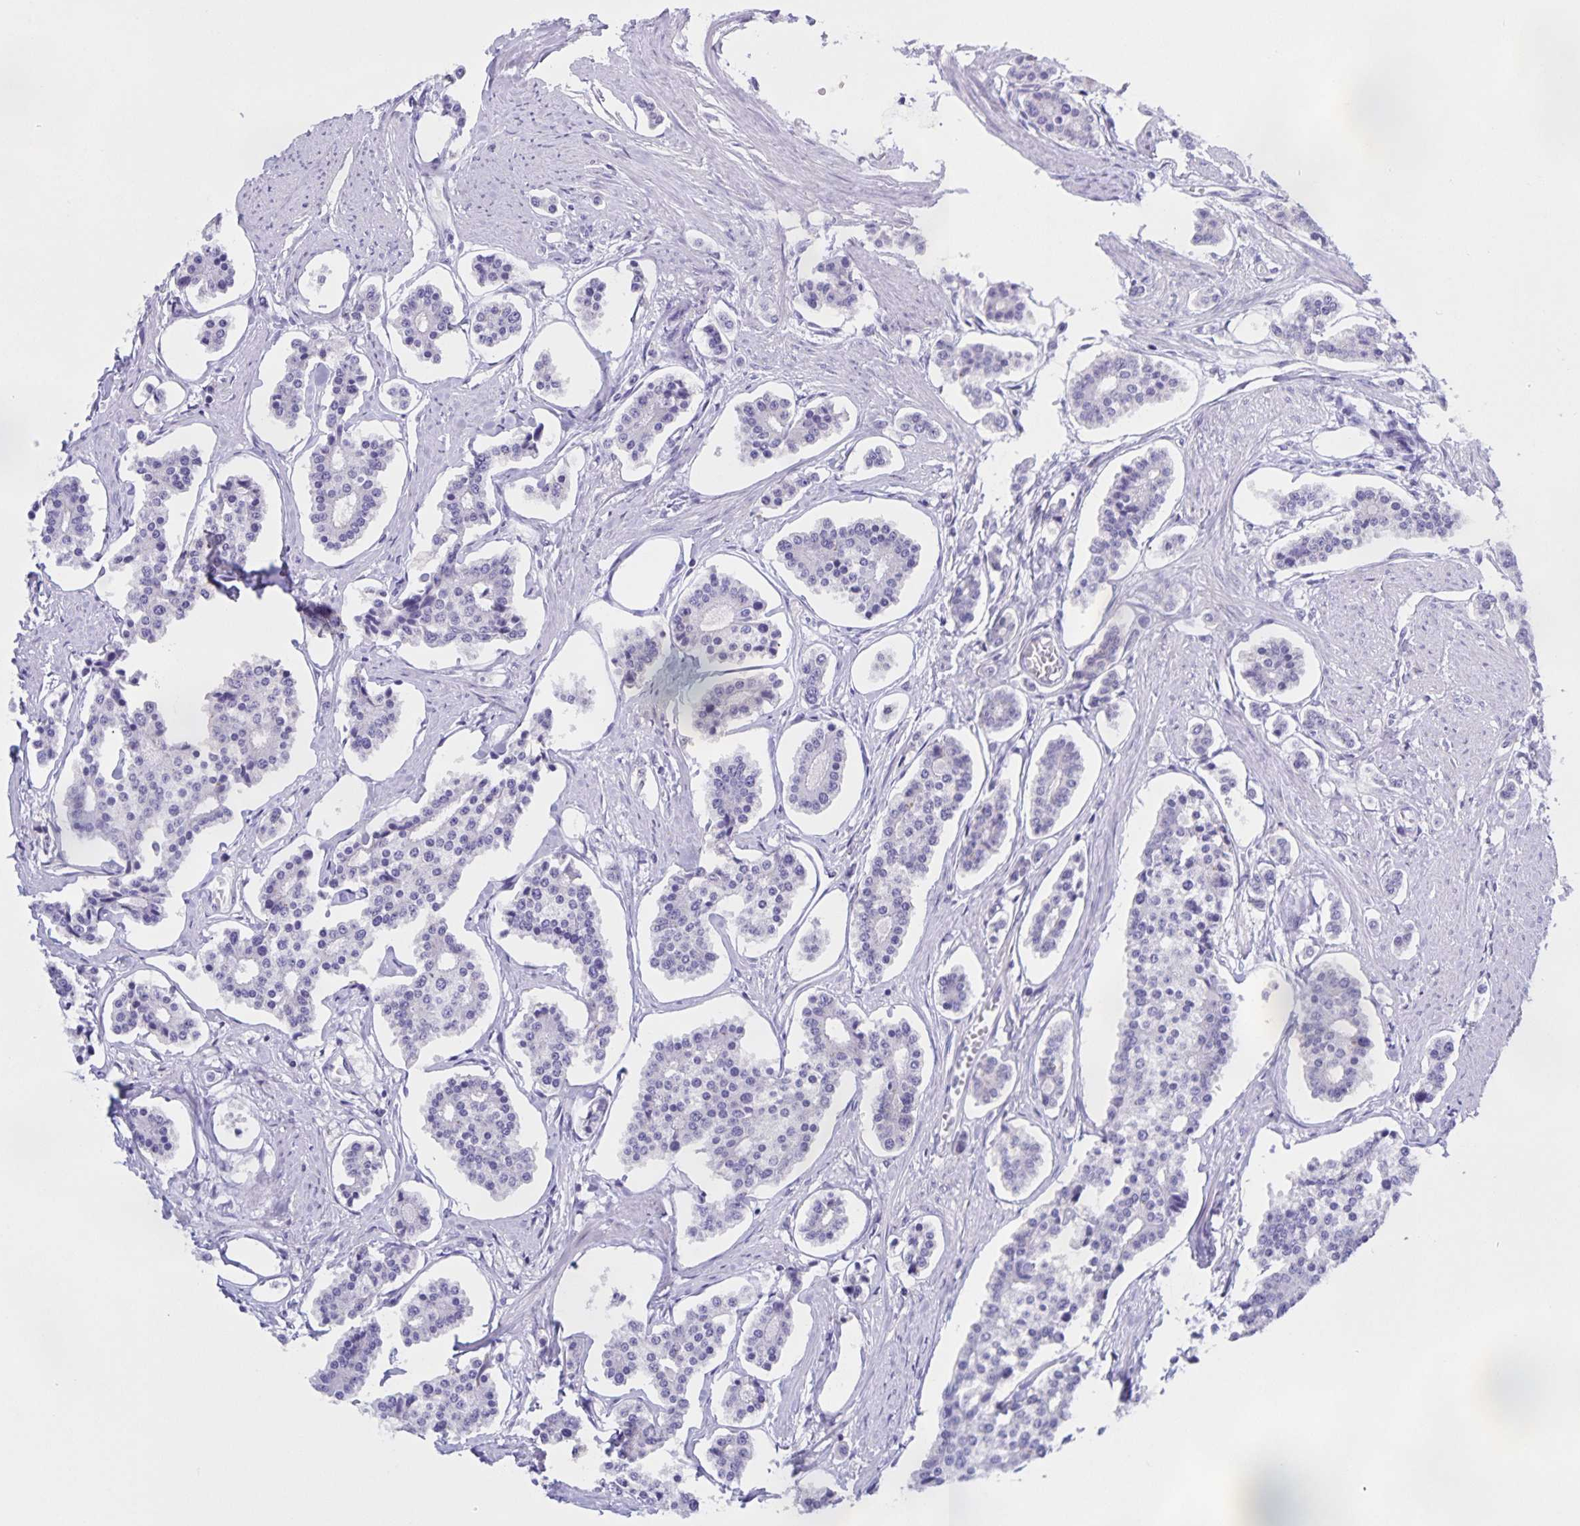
{"staining": {"intensity": "negative", "quantity": "none", "location": "none"}, "tissue": "carcinoid", "cell_type": "Tumor cells", "image_type": "cancer", "snomed": [{"axis": "morphology", "description": "Carcinoid, malignant, NOS"}, {"axis": "topography", "description": "Small intestine"}], "caption": "Carcinoid (malignant) was stained to show a protein in brown. There is no significant positivity in tumor cells.", "gene": "CATSPER4", "patient": {"sex": "female", "age": 65}}